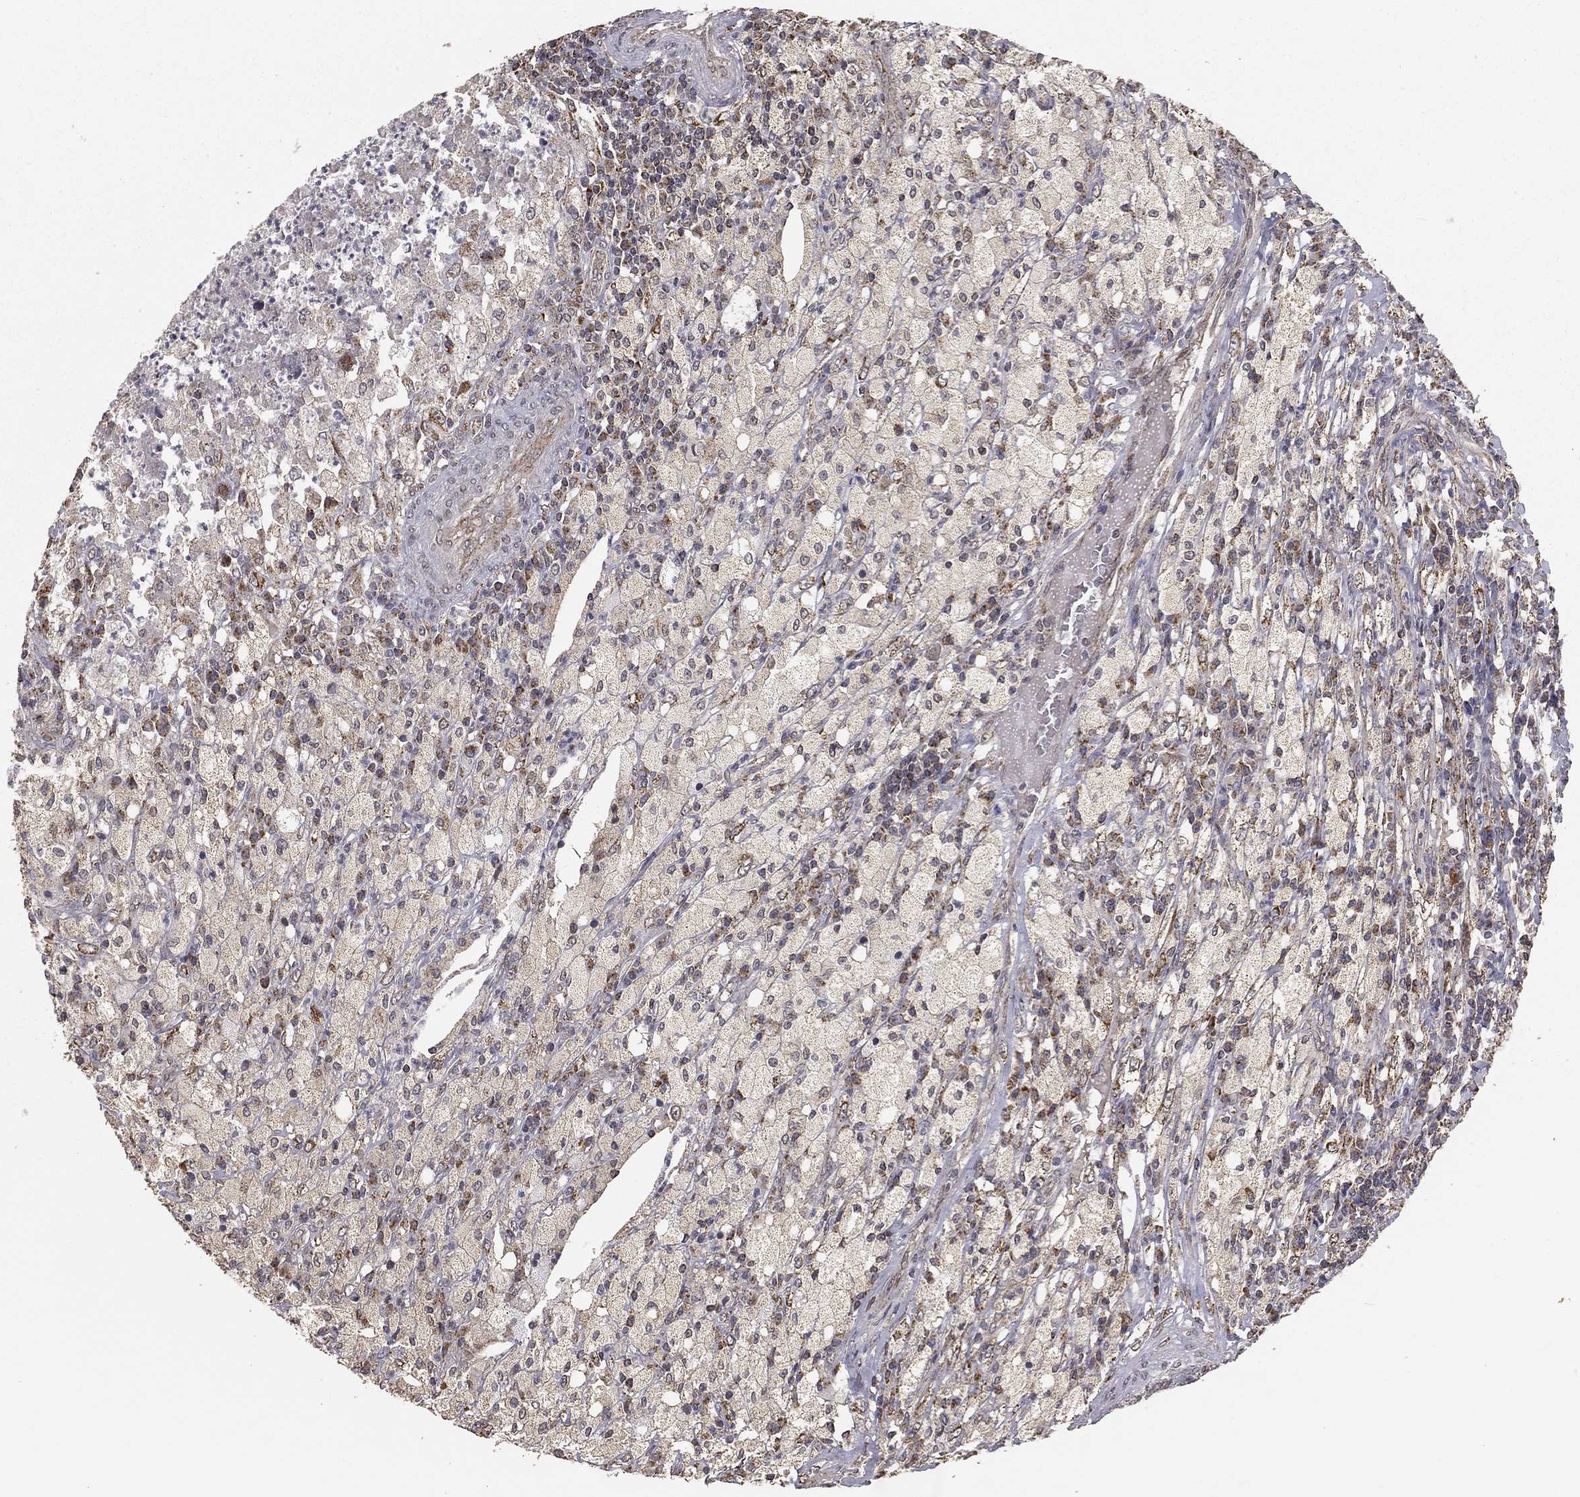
{"staining": {"intensity": "weak", "quantity": "<25%", "location": "cytoplasmic/membranous"}, "tissue": "testis cancer", "cell_type": "Tumor cells", "image_type": "cancer", "snomed": [{"axis": "morphology", "description": "Necrosis, NOS"}, {"axis": "morphology", "description": "Carcinoma, Embryonal, NOS"}, {"axis": "topography", "description": "Testis"}], "caption": "High power microscopy histopathology image of an immunohistochemistry micrograph of testis embryonal carcinoma, revealing no significant expression in tumor cells.", "gene": "MRPL46", "patient": {"sex": "male", "age": 19}}